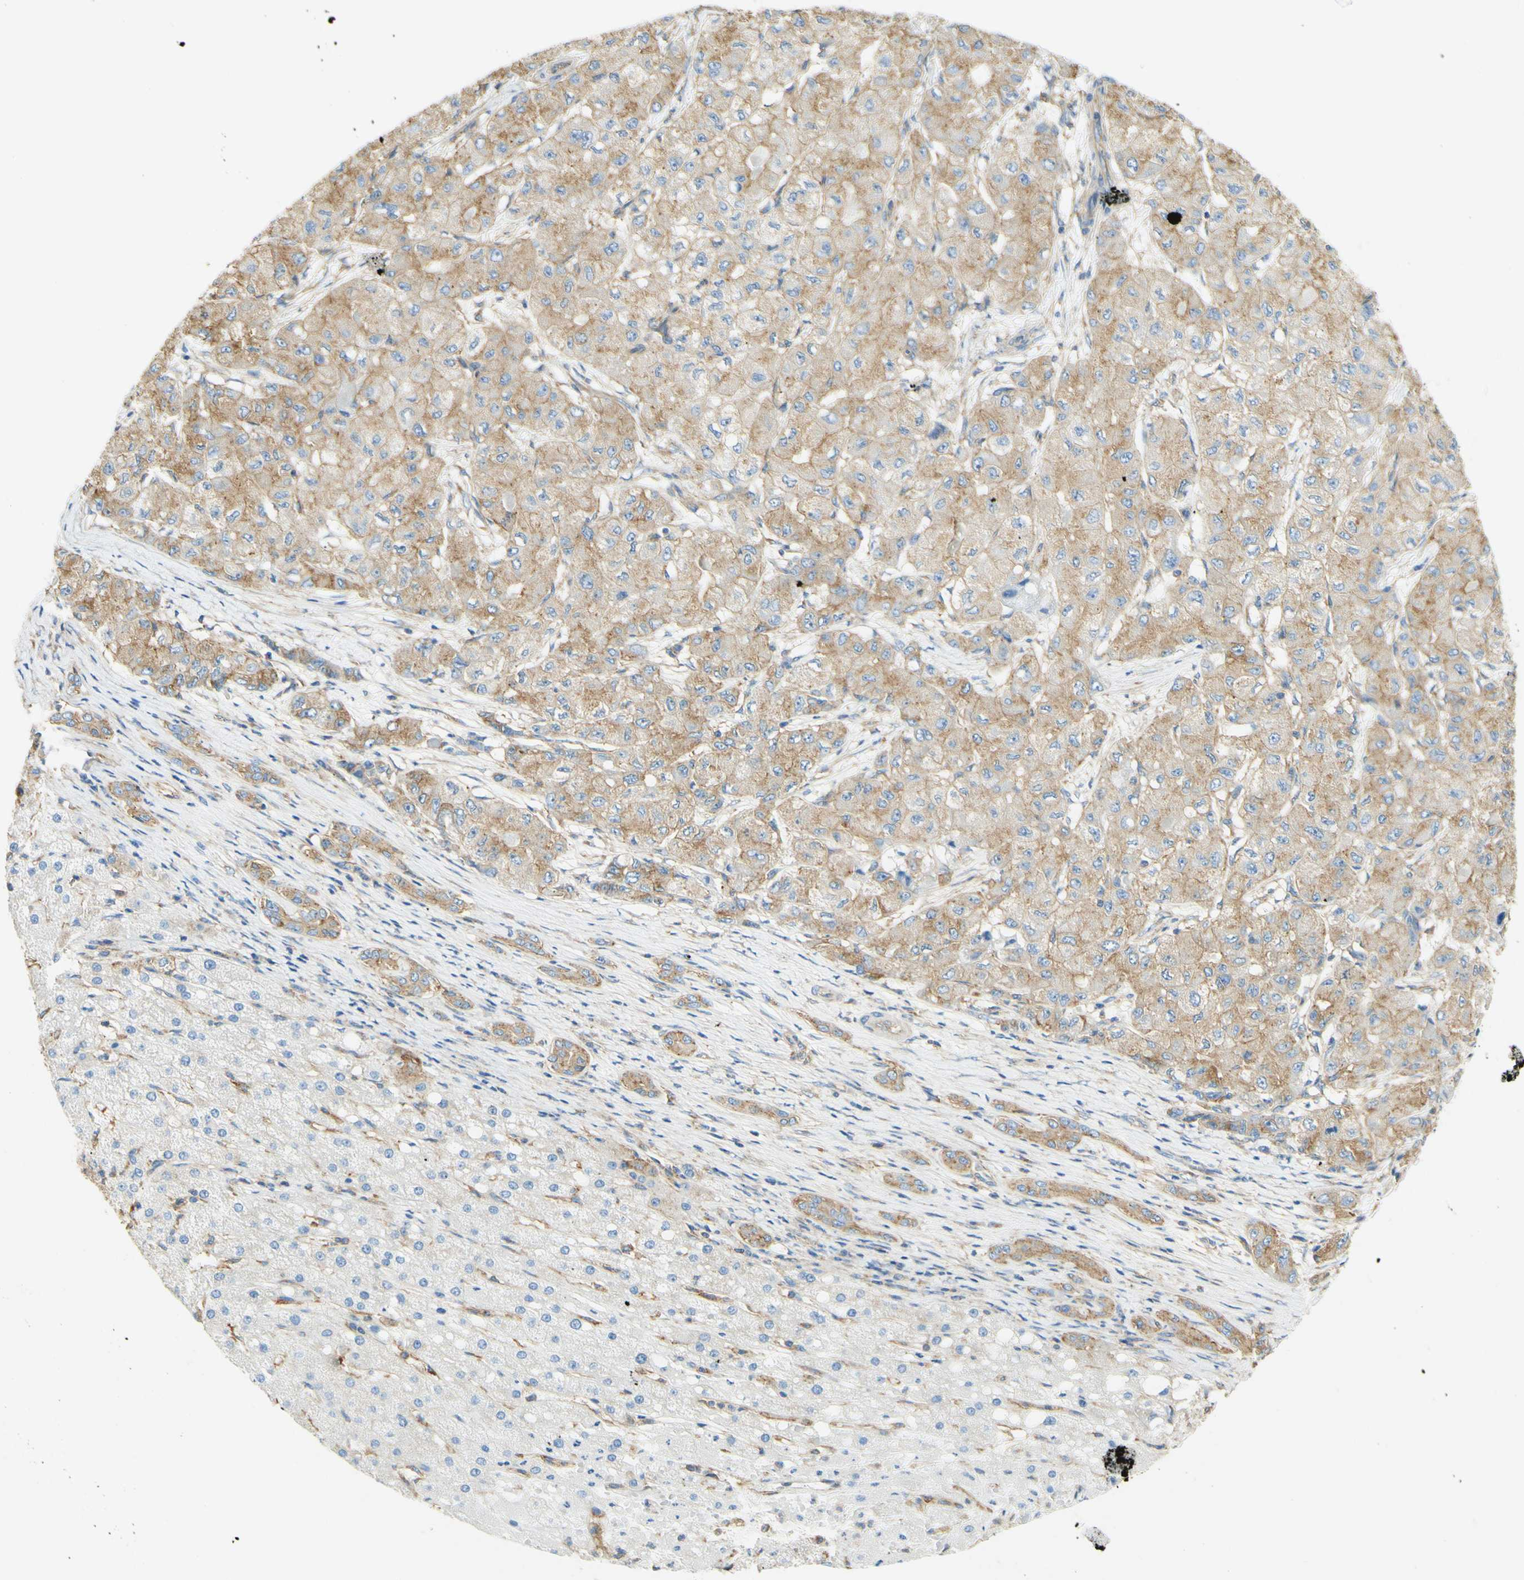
{"staining": {"intensity": "weak", "quantity": ">75%", "location": "cytoplasmic/membranous"}, "tissue": "liver cancer", "cell_type": "Tumor cells", "image_type": "cancer", "snomed": [{"axis": "morphology", "description": "Carcinoma, Hepatocellular, NOS"}, {"axis": "topography", "description": "Liver"}], "caption": "Human liver cancer stained with a protein marker shows weak staining in tumor cells.", "gene": "CLTC", "patient": {"sex": "male", "age": 80}}